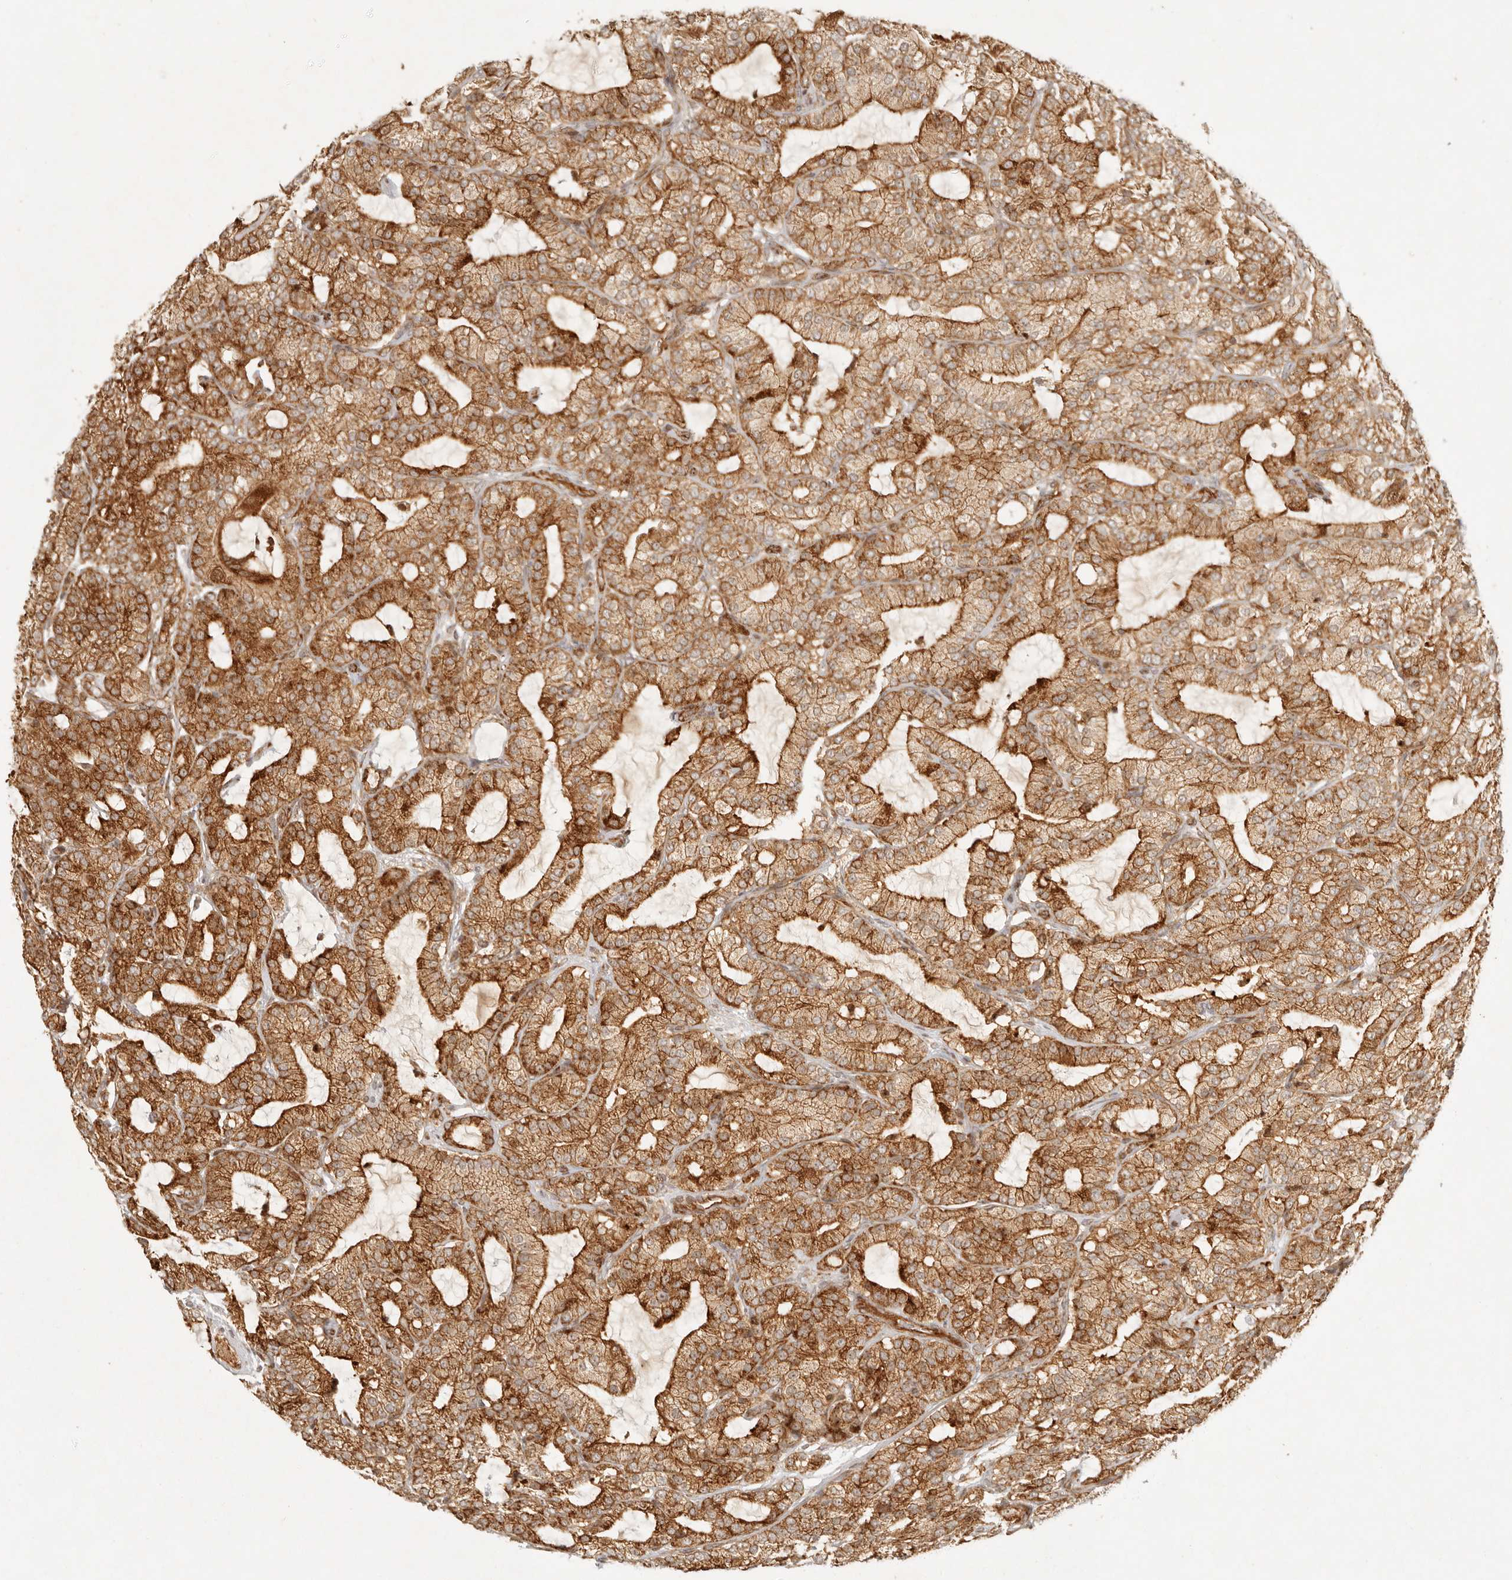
{"staining": {"intensity": "strong", "quantity": ">75%", "location": "cytoplasmic/membranous"}, "tissue": "prostate cancer", "cell_type": "Tumor cells", "image_type": "cancer", "snomed": [{"axis": "morphology", "description": "Adenocarcinoma, High grade"}, {"axis": "topography", "description": "Prostate"}], "caption": "A brown stain shows strong cytoplasmic/membranous staining of a protein in human prostate cancer (adenocarcinoma (high-grade)) tumor cells. (DAB (3,3'-diaminobenzidine) = brown stain, brightfield microscopy at high magnification).", "gene": "KLHL38", "patient": {"sex": "male", "age": 57}}